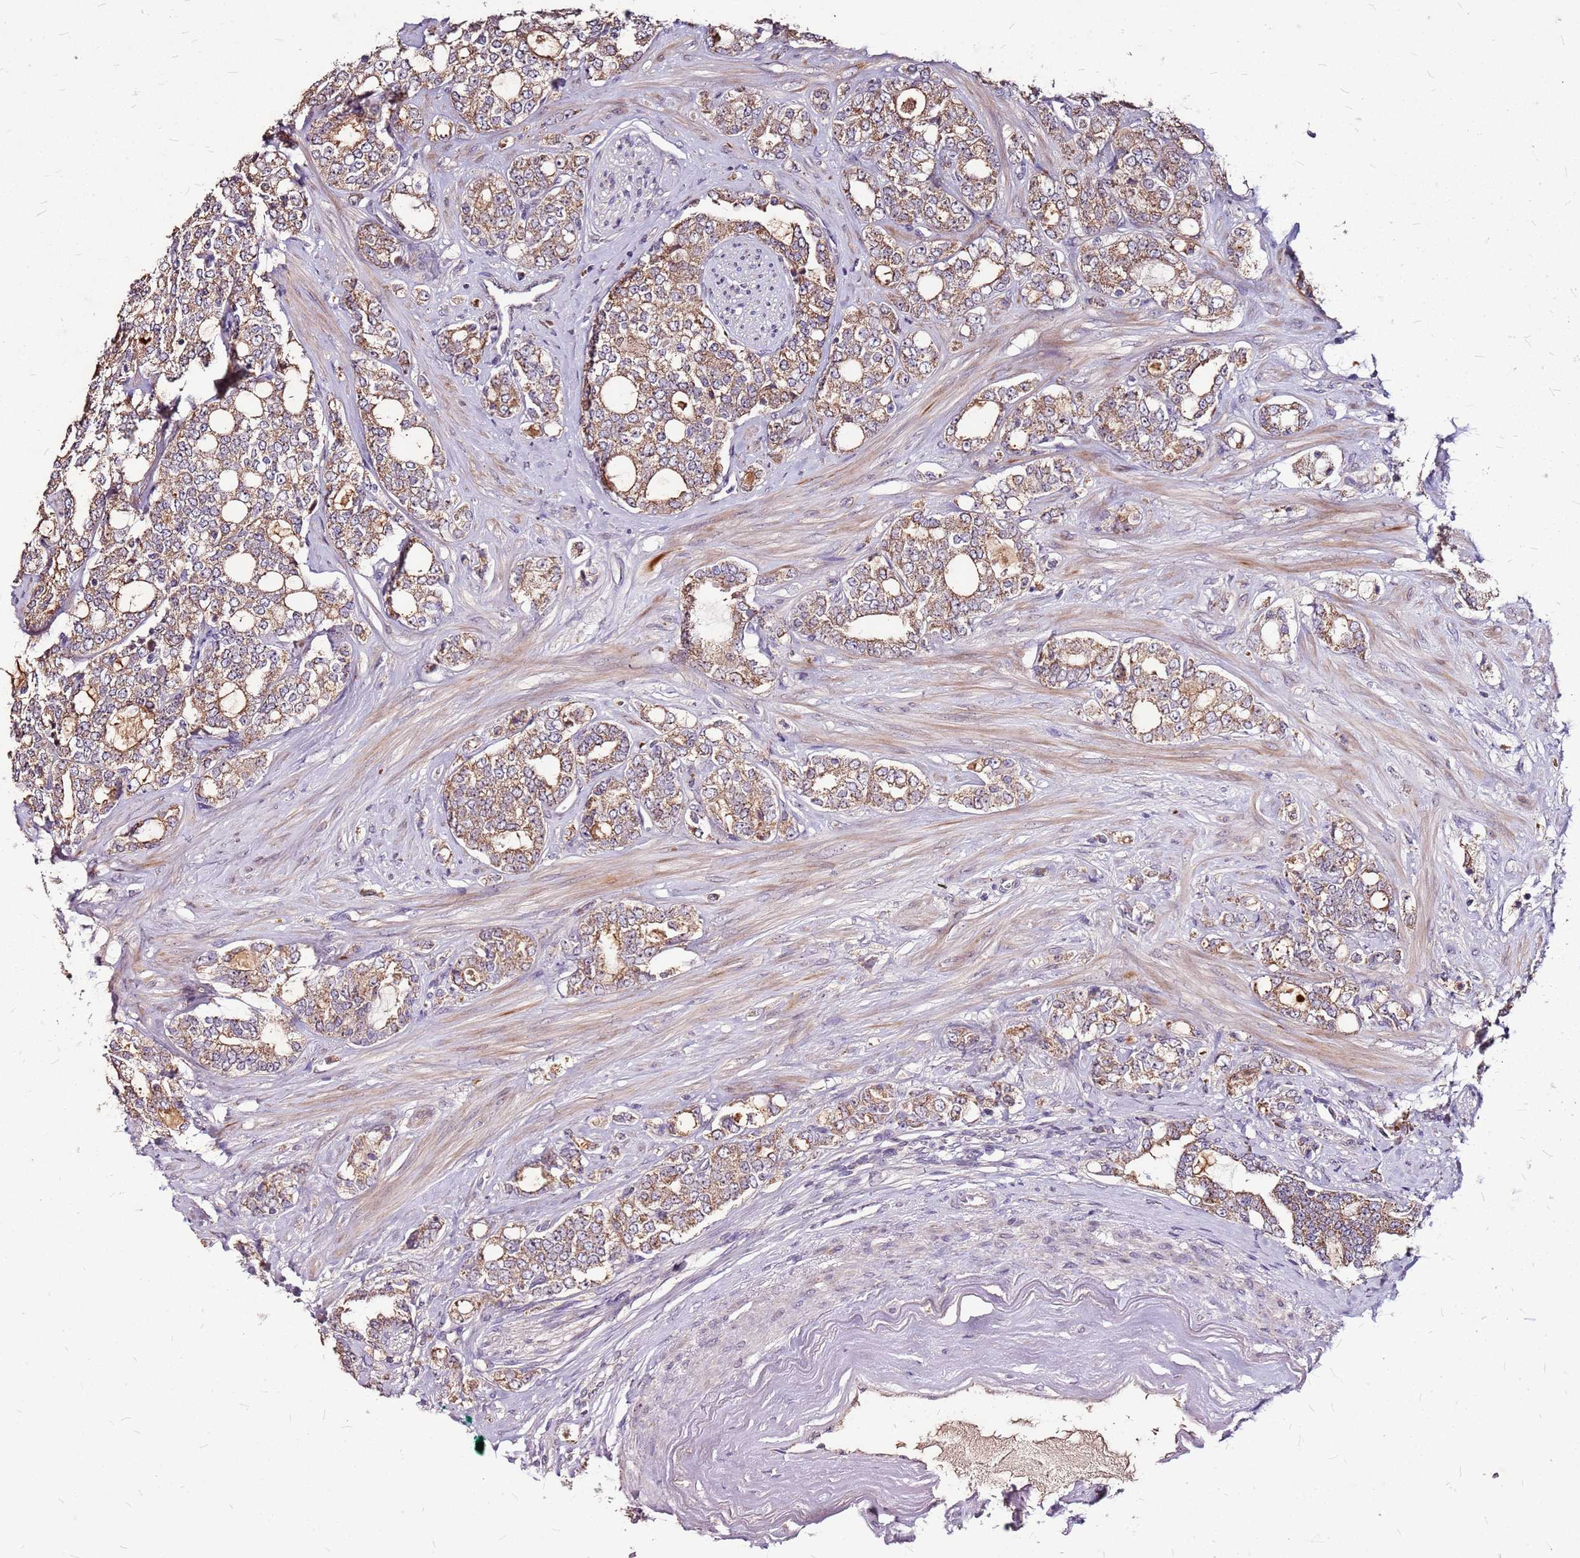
{"staining": {"intensity": "moderate", "quantity": ">75%", "location": "cytoplasmic/membranous"}, "tissue": "prostate cancer", "cell_type": "Tumor cells", "image_type": "cancer", "snomed": [{"axis": "morphology", "description": "Adenocarcinoma, High grade"}, {"axis": "topography", "description": "Prostate"}], "caption": "Immunohistochemistry (DAB) staining of prostate cancer shows moderate cytoplasmic/membranous protein expression in approximately >75% of tumor cells. (IHC, brightfield microscopy, high magnification).", "gene": "DCDC2C", "patient": {"sex": "male", "age": 64}}